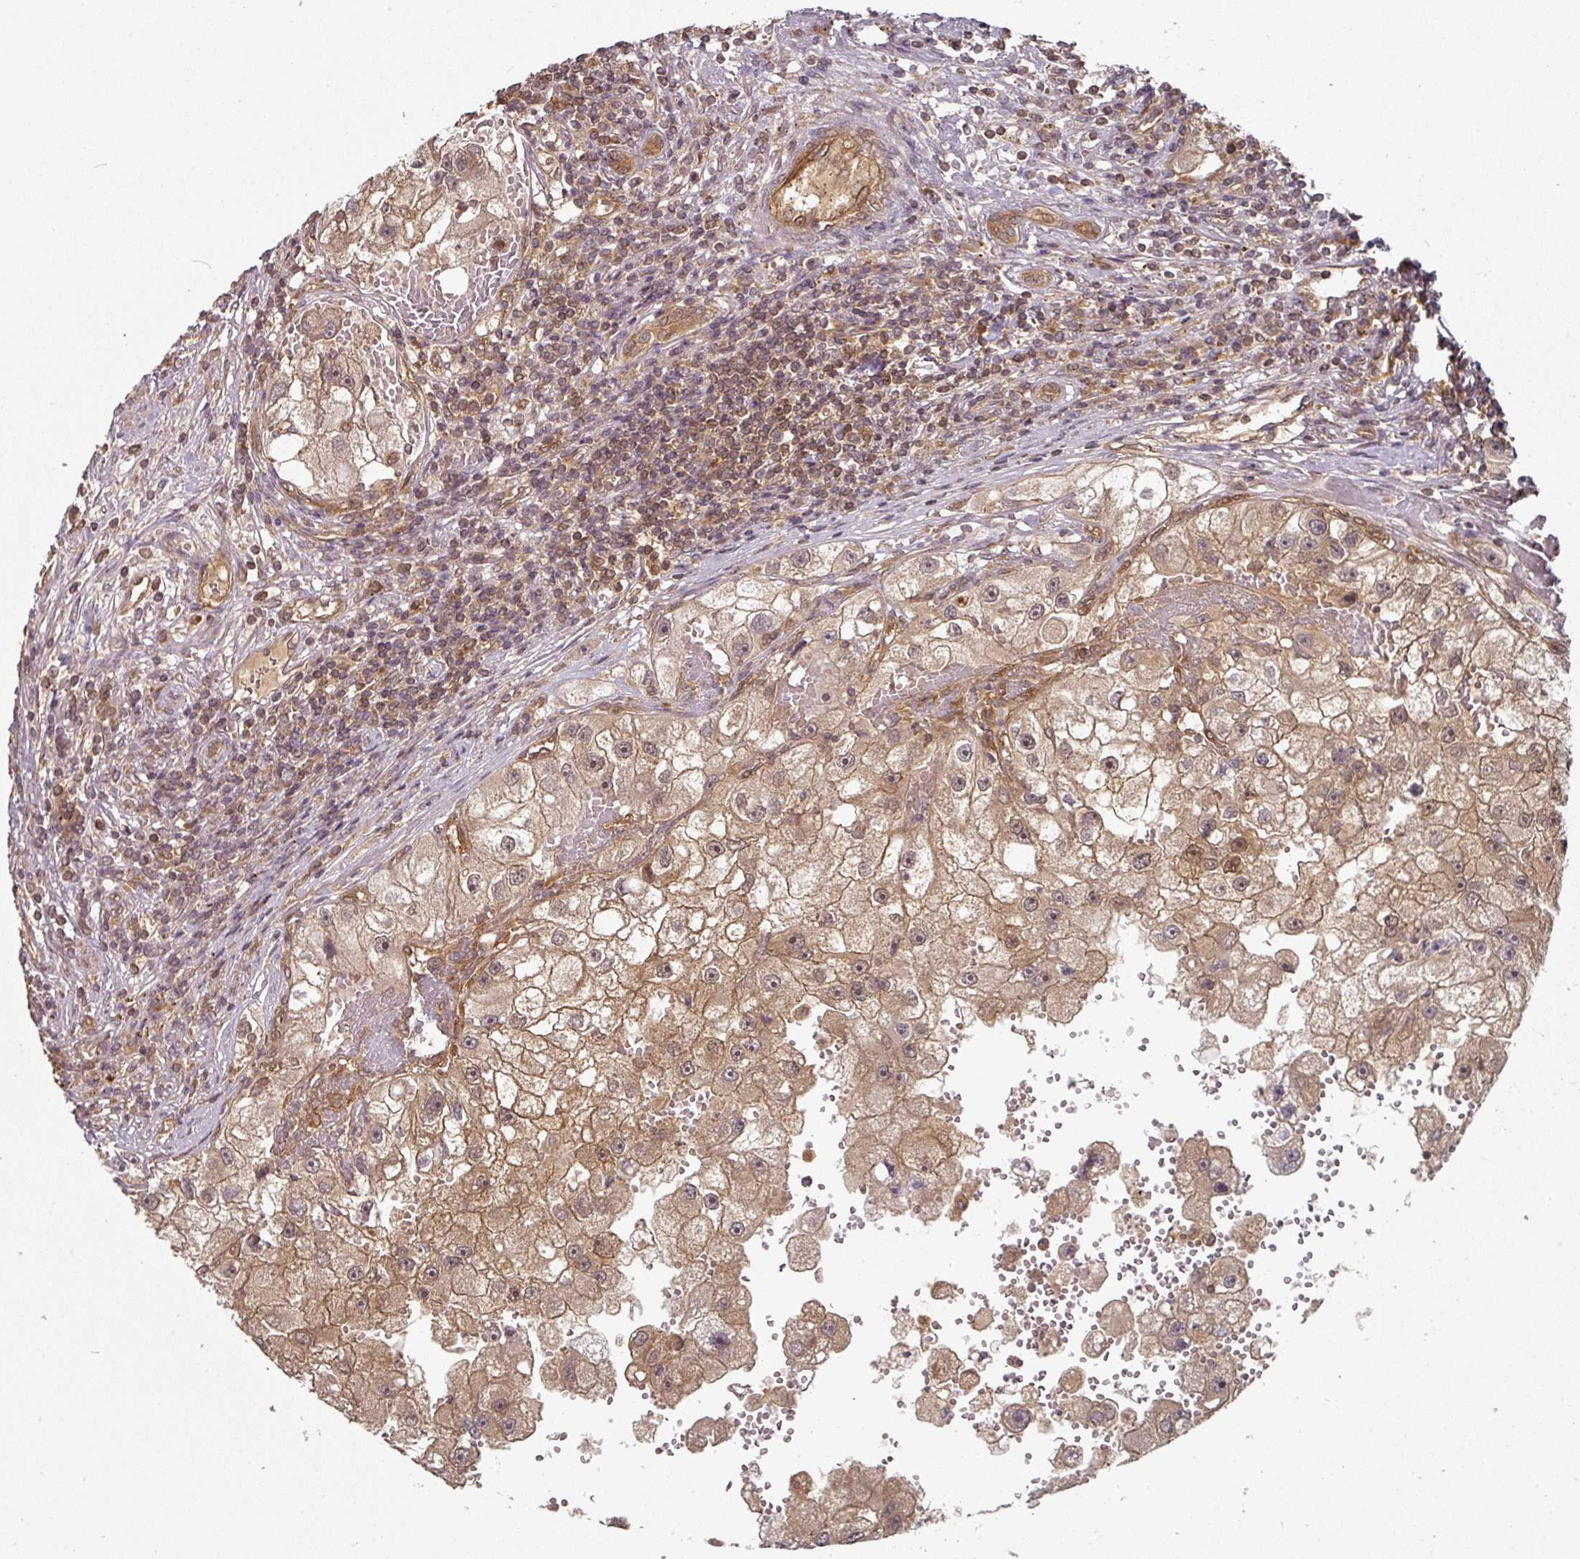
{"staining": {"intensity": "moderate", "quantity": ">75%", "location": "cytoplasmic/membranous"}, "tissue": "renal cancer", "cell_type": "Tumor cells", "image_type": "cancer", "snomed": [{"axis": "morphology", "description": "Adenocarcinoma, NOS"}, {"axis": "topography", "description": "Kidney"}], "caption": "The image displays immunohistochemical staining of renal cancer. There is moderate cytoplasmic/membranous staining is appreciated in approximately >75% of tumor cells.", "gene": "EIF4EBP2", "patient": {"sex": "male", "age": 63}}